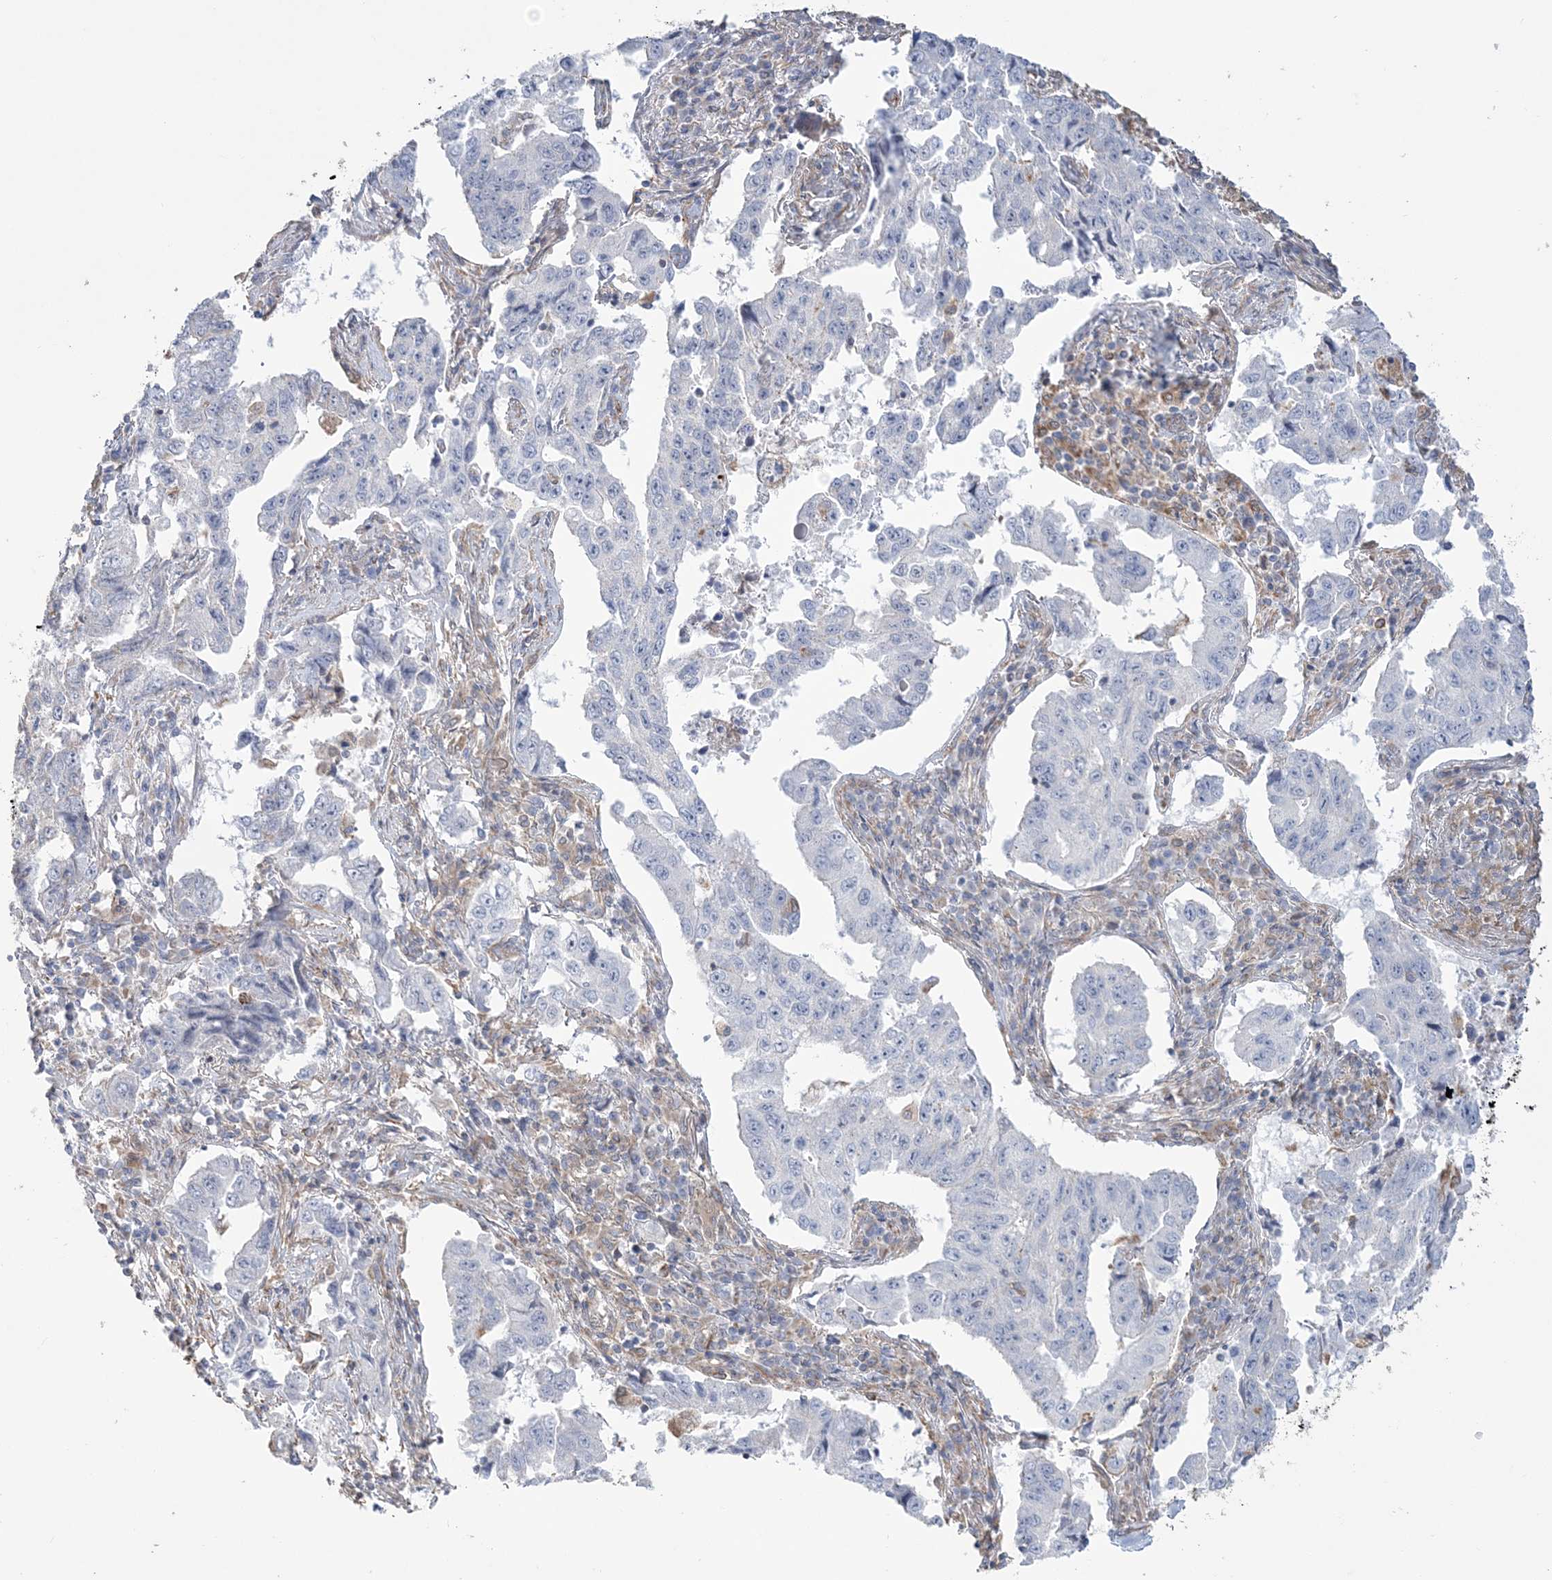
{"staining": {"intensity": "negative", "quantity": "none", "location": "none"}, "tissue": "lung cancer", "cell_type": "Tumor cells", "image_type": "cancer", "snomed": [{"axis": "morphology", "description": "Adenocarcinoma, NOS"}, {"axis": "topography", "description": "Lung"}], "caption": "A micrograph of human adenocarcinoma (lung) is negative for staining in tumor cells.", "gene": "ZNF821", "patient": {"sex": "female", "age": 51}}